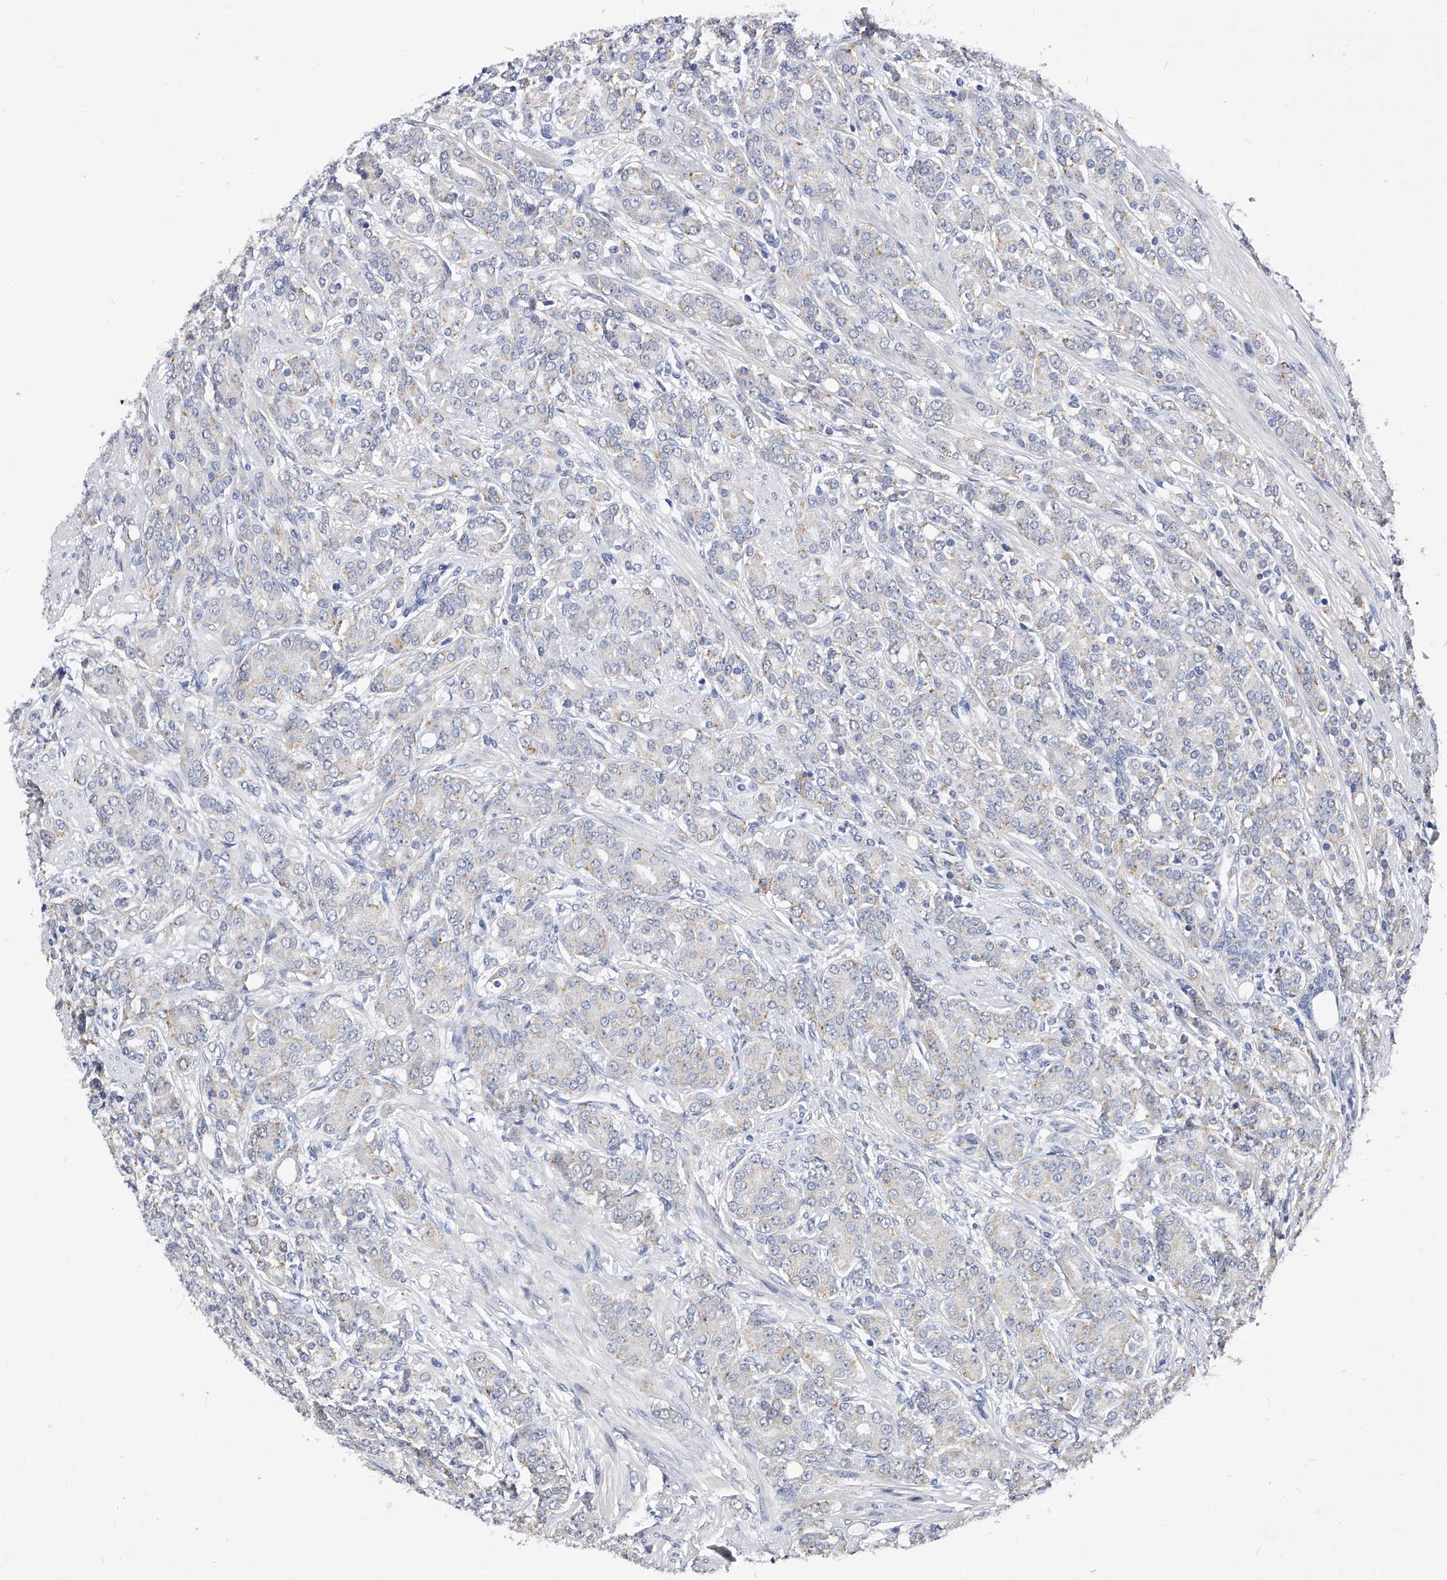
{"staining": {"intensity": "weak", "quantity": "<25%", "location": "nuclear"}, "tissue": "prostate cancer", "cell_type": "Tumor cells", "image_type": "cancer", "snomed": [{"axis": "morphology", "description": "Adenocarcinoma, High grade"}, {"axis": "topography", "description": "Prostate"}], "caption": "The immunohistochemistry (IHC) image has no significant staining in tumor cells of prostate cancer (high-grade adenocarcinoma) tissue. (Stains: DAB immunohistochemistry with hematoxylin counter stain, Microscopy: brightfield microscopy at high magnification).", "gene": "ZNF529", "patient": {"sex": "male", "age": 62}}